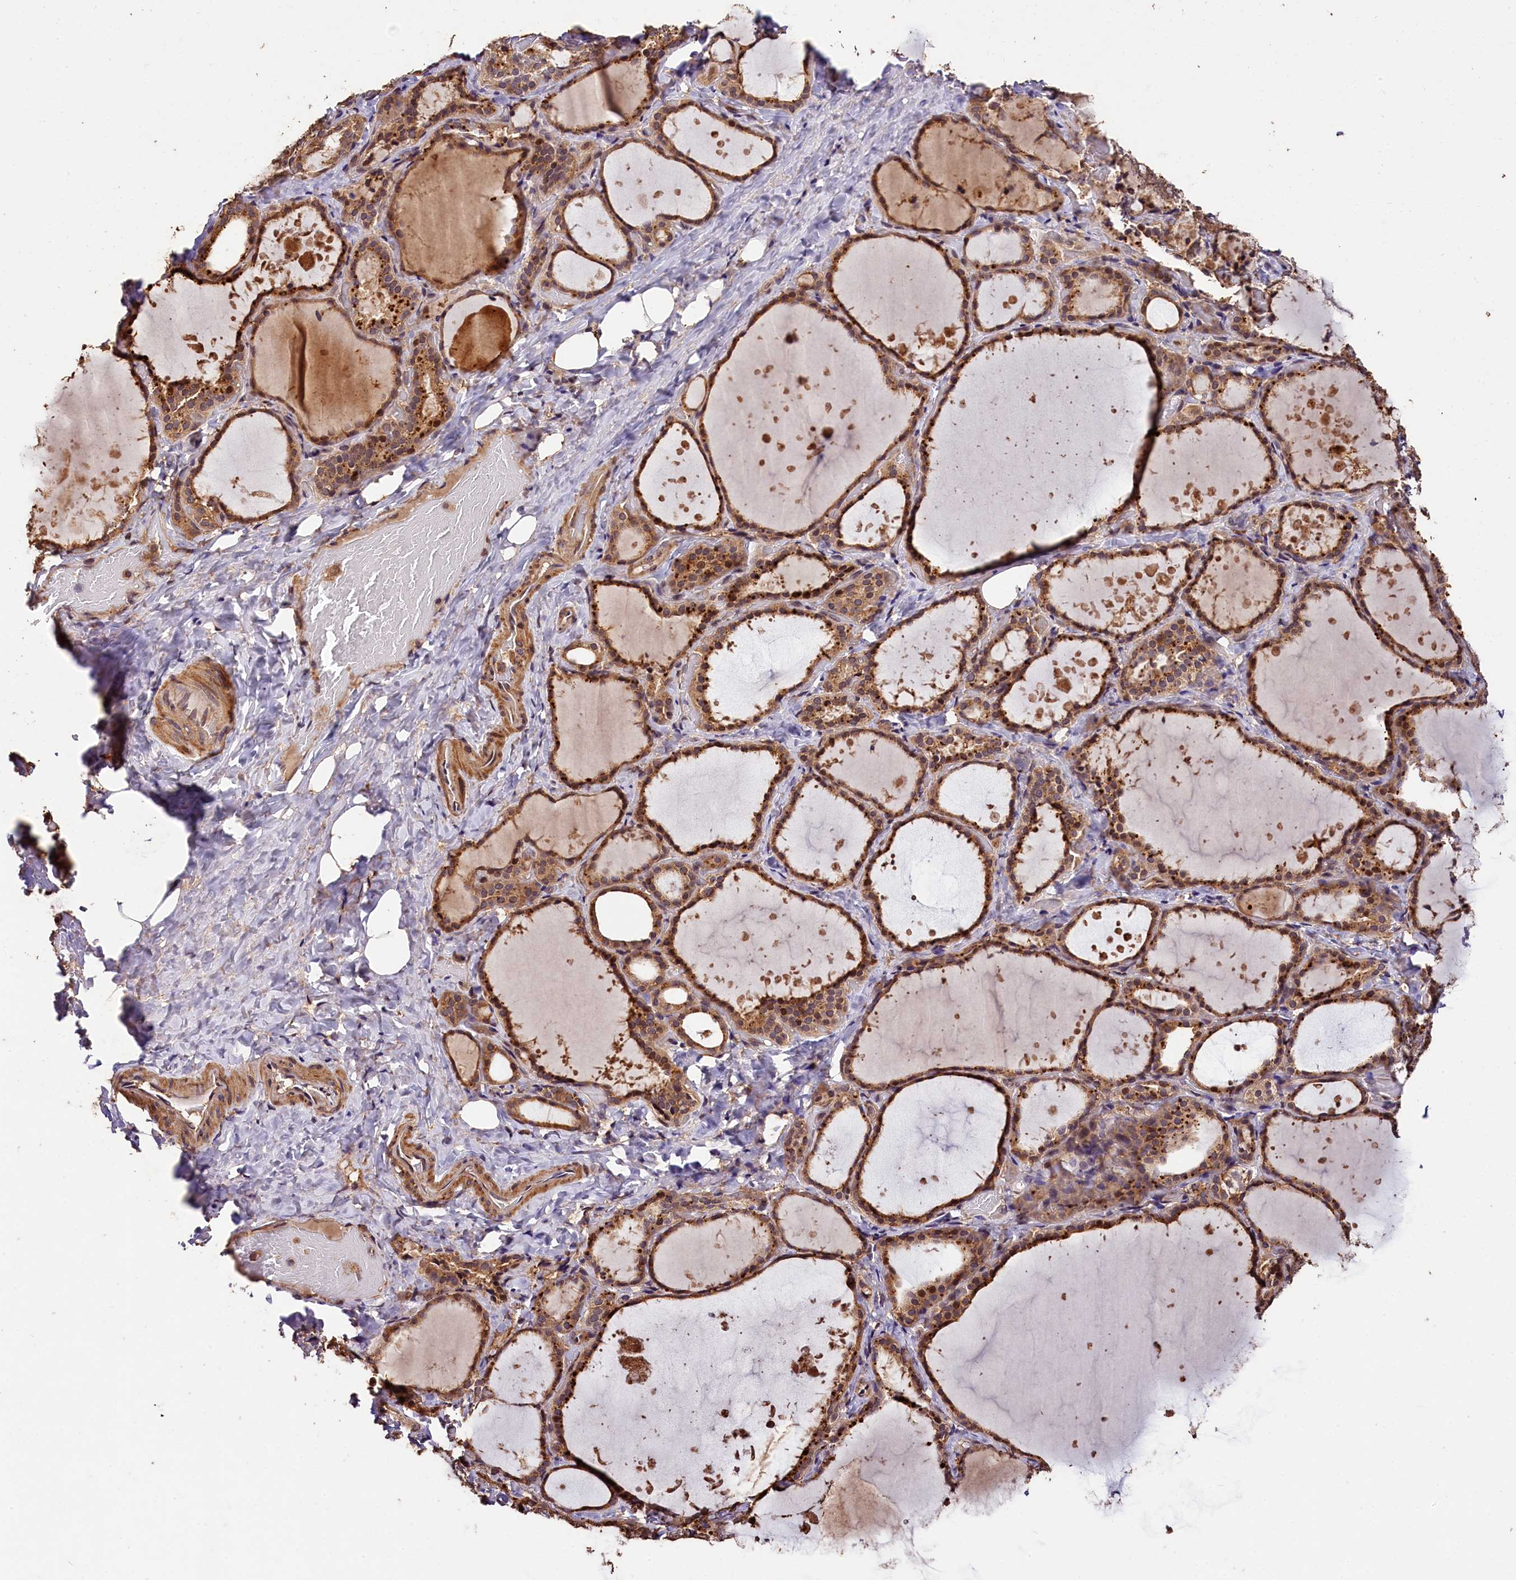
{"staining": {"intensity": "moderate", "quantity": ">75%", "location": "cytoplasmic/membranous"}, "tissue": "thyroid gland", "cell_type": "Glandular cells", "image_type": "normal", "snomed": [{"axis": "morphology", "description": "Normal tissue, NOS"}, {"axis": "topography", "description": "Thyroid gland"}], "caption": "The image displays a brown stain indicating the presence of a protein in the cytoplasmic/membranous of glandular cells in thyroid gland. The protein of interest is stained brown, and the nuclei are stained in blue (DAB (3,3'-diaminobenzidine) IHC with brightfield microscopy, high magnification).", "gene": "KPTN", "patient": {"sex": "female", "age": 44}}